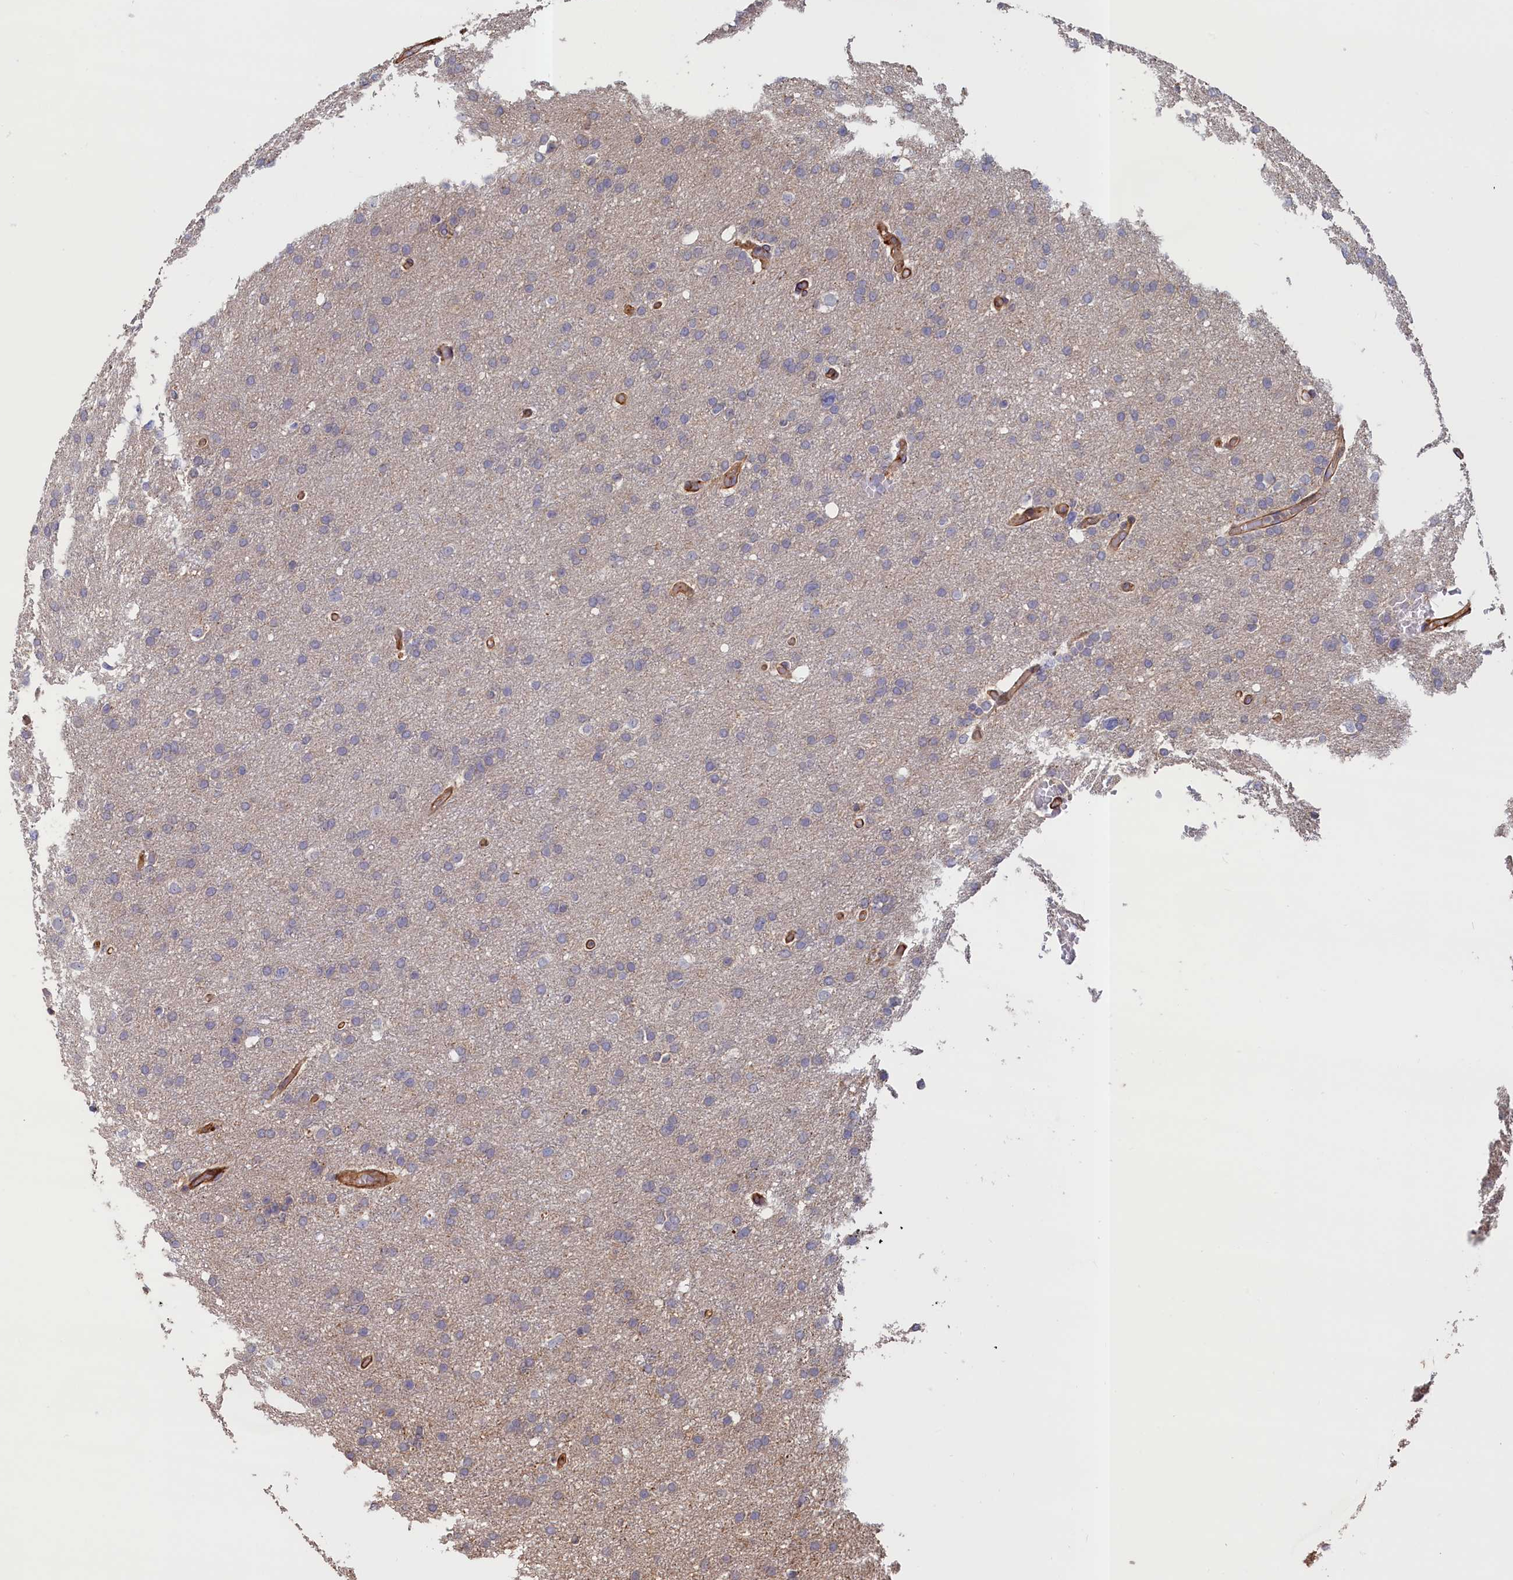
{"staining": {"intensity": "negative", "quantity": "none", "location": "none"}, "tissue": "glioma", "cell_type": "Tumor cells", "image_type": "cancer", "snomed": [{"axis": "morphology", "description": "Glioma, malignant, High grade"}, {"axis": "topography", "description": "Cerebral cortex"}], "caption": "This is a photomicrograph of immunohistochemistry staining of malignant glioma (high-grade), which shows no staining in tumor cells.", "gene": "ANKRD27", "patient": {"sex": "female", "age": 36}}